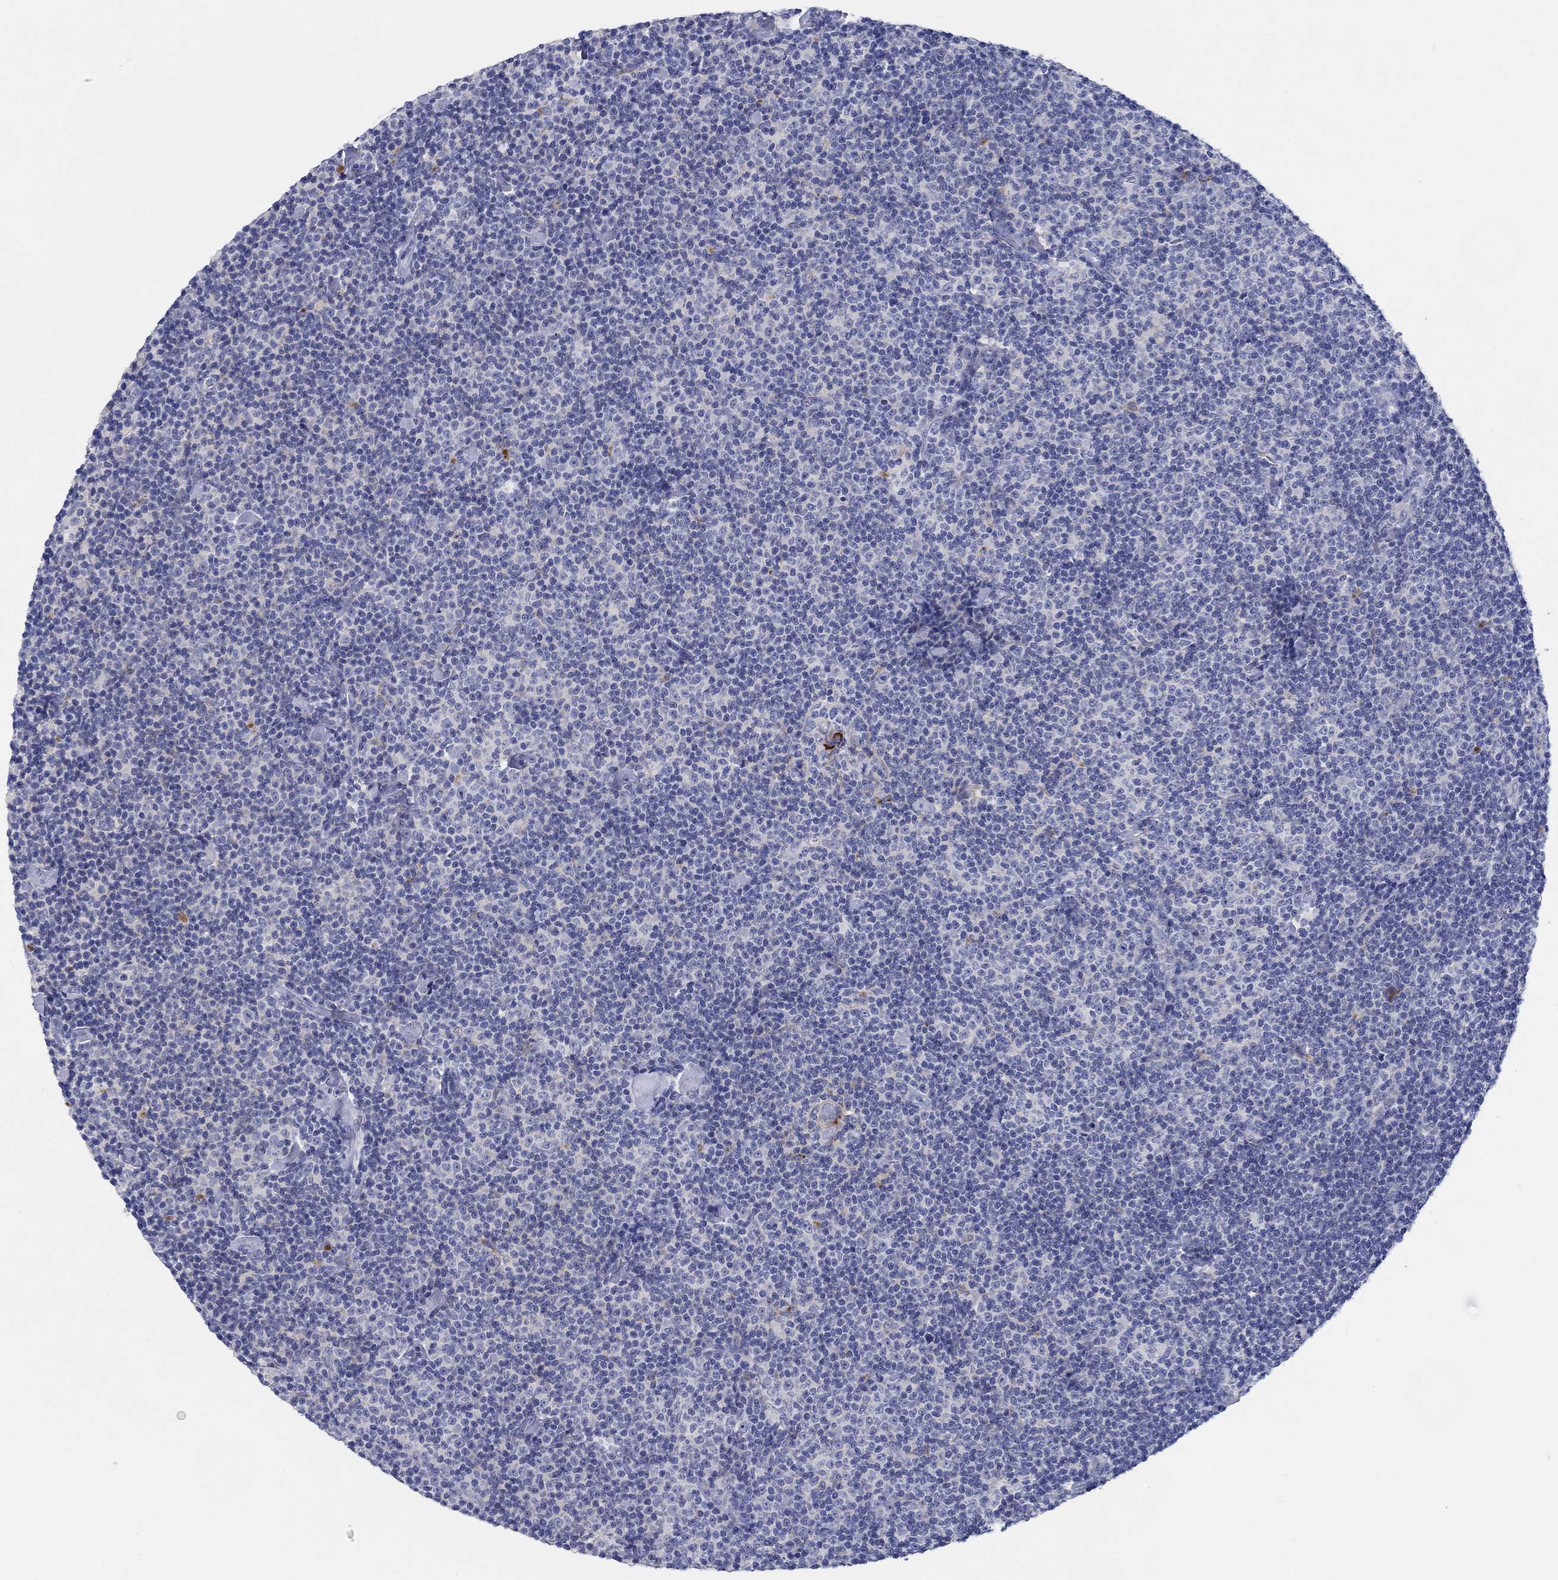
{"staining": {"intensity": "negative", "quantity": "none", "location": "none"}, "tissue": "lymphoma", "cell_type": "Tumor cells", "image_type": "cancer", "snomed": [{"axis": "morphology", "description": "Malignant lymphoma, non-Hodgkin's type, Low grade"}, {"axis": "topography", "description": "Lymph node"}], "caption": "High magnification brightfield microscopy of malignant lymphoma, non-Hodgkin's type (low-grade) stained with DAB (3,3'-diaminobenzidine) (brown) and counterstained with hematoxylin (blue): tumor cells show no significant expression.", "gene": "RAP1GAP", "patient": {"sex": "male", "age": 81}}